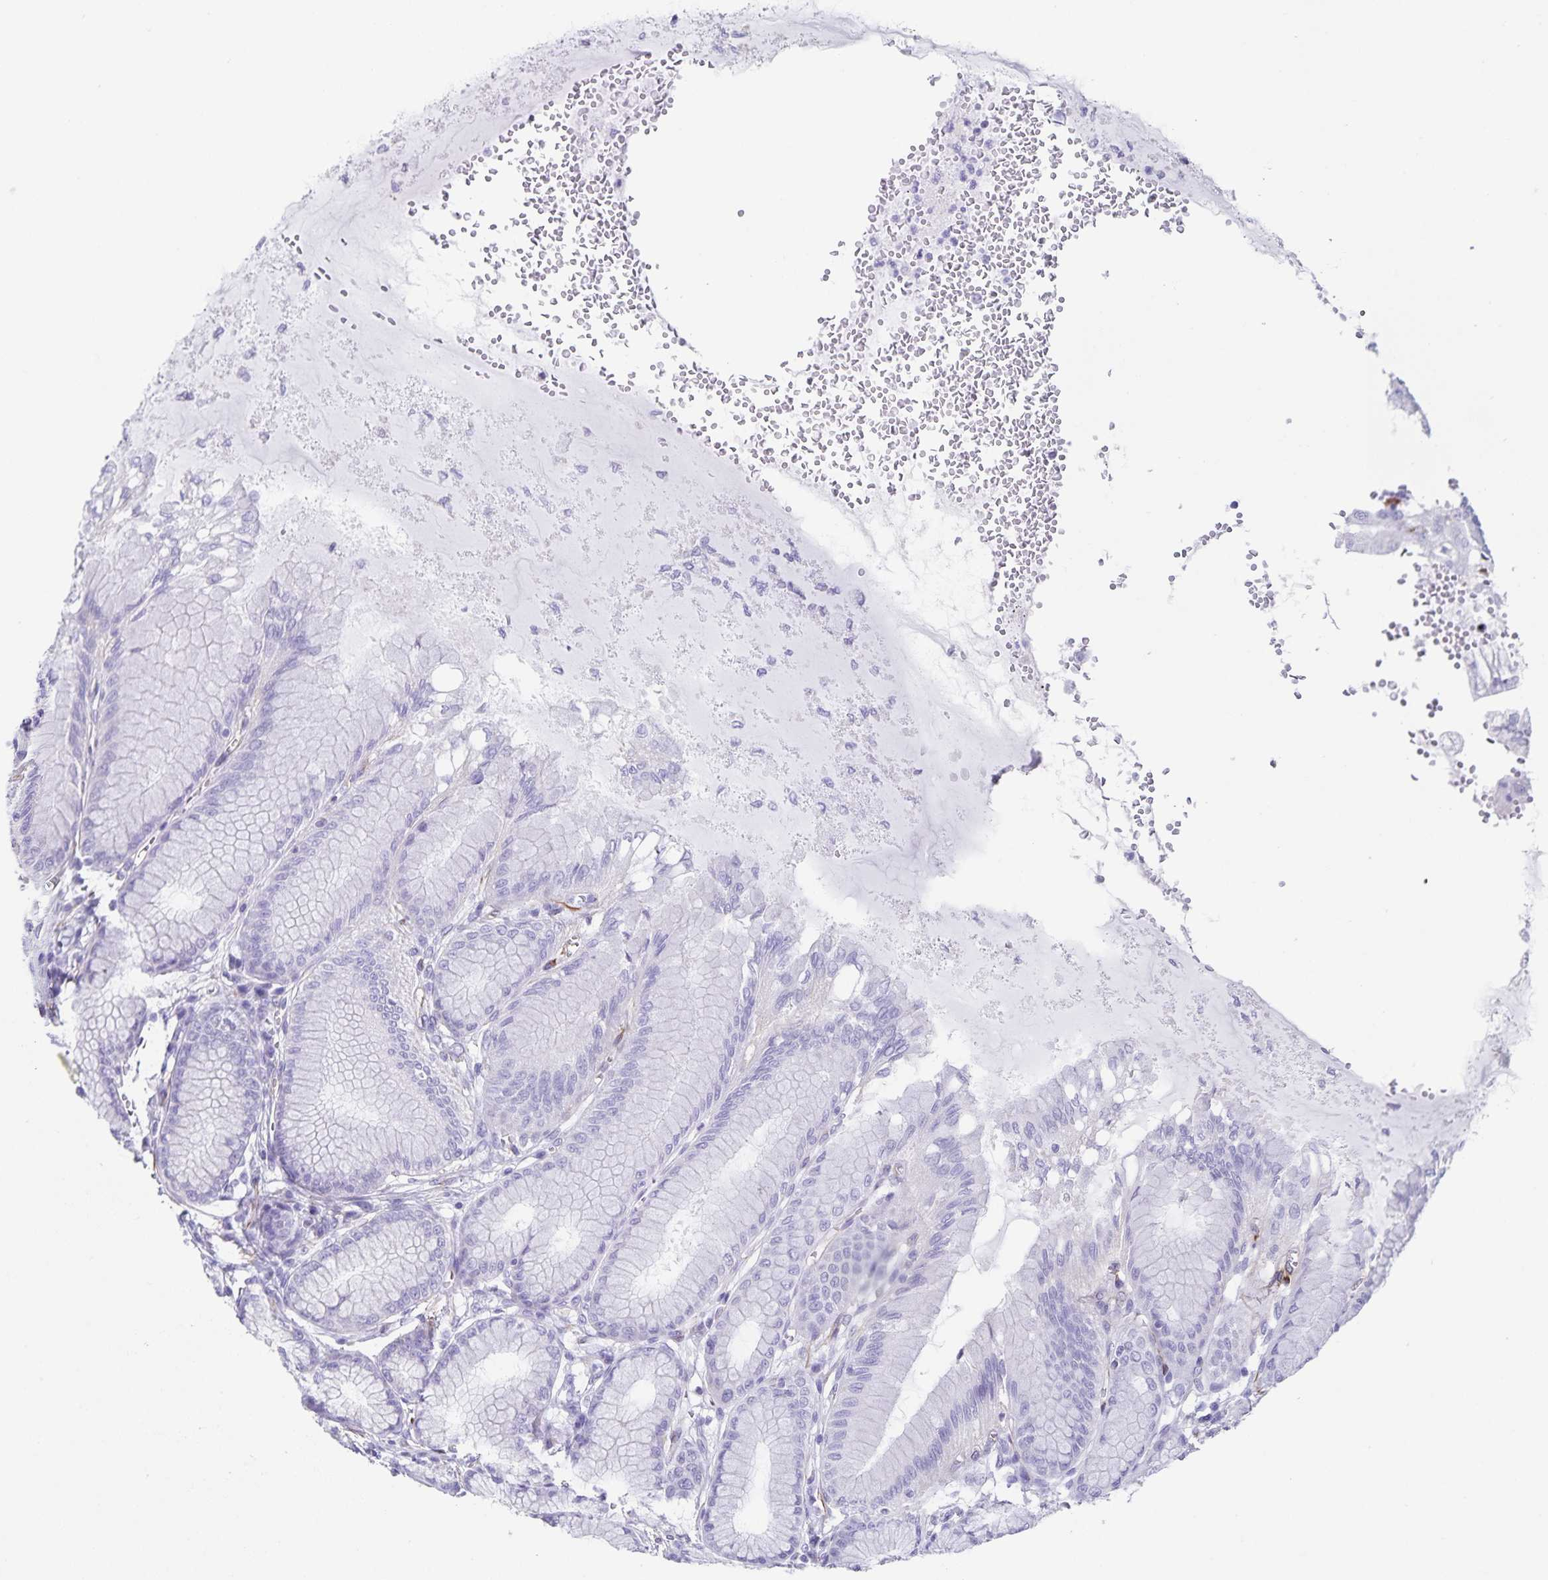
{"staining": {"intensity": "weak", "quantity": "<25%", "location": "cytoplasmic/membranous"}, "tissue": "stomach", "cell_type": "Glandular cells", "image_type": "normal", "snomed": [{"axis": "morphology", "description": "Normal tissue, NOS"}, {"axis": "topography", "description": "Stomach"}, {"axis": "topography", "description": "Stomach, lower"}], "caption": "The histopathology image exhibits no significant positivity in glandular cells of stomach. (DAB immunohistochemistry (IHC) visualized using brightfield microscopy, high magnification).", "gene": "SYNM", "patient": {"sex": "male", "age": 76}}